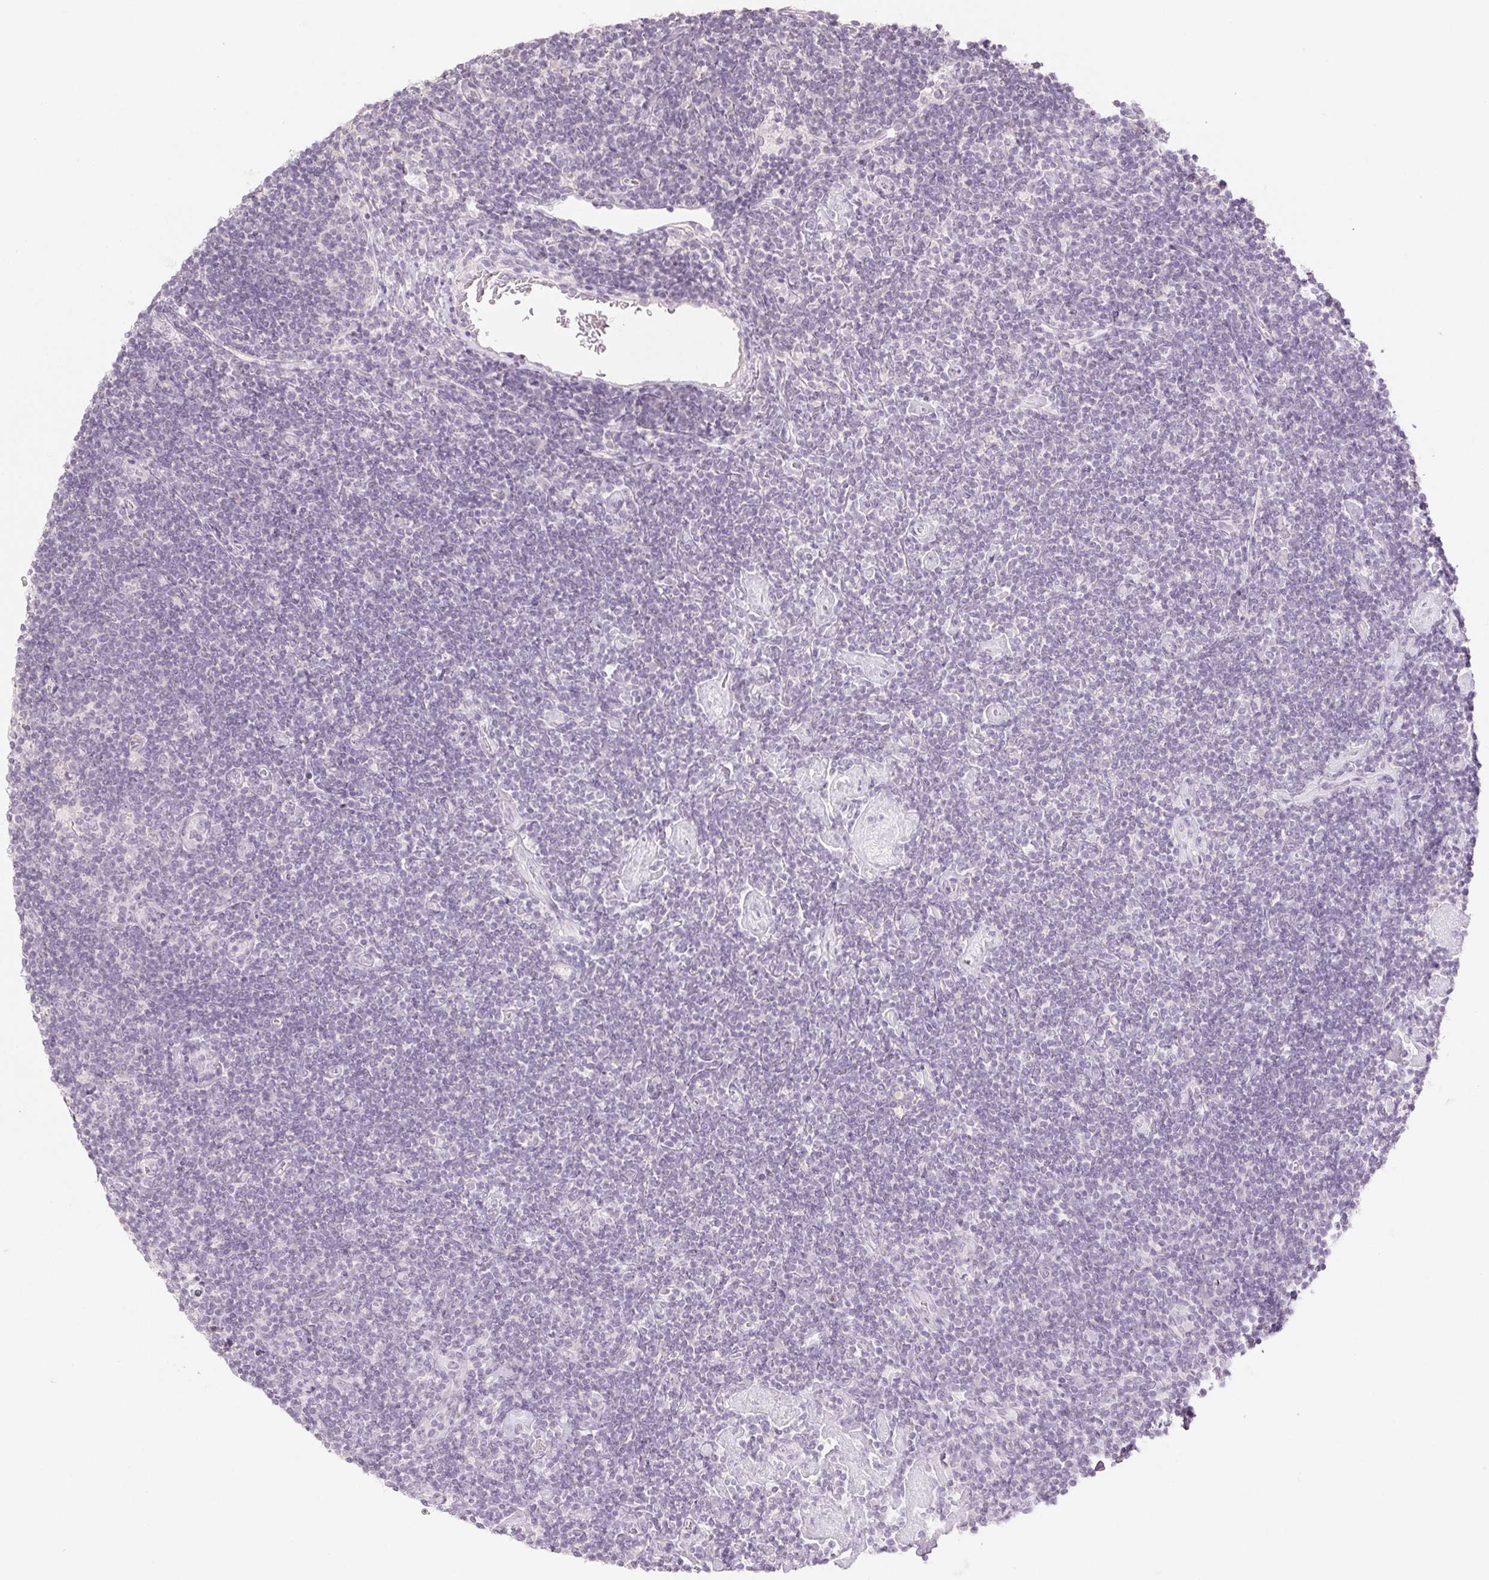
{"staining": {"intensity": "negative", "quantity": "none", "location": "none"}, "tissue": "lymphoma", "cell_type": "Tumor cells", "image_type": "cancer", "snomed": [{"axis": "morphology", "description": "Hodgkin's disease, NOS"}, {"axis": "topography", "description": "Lymph node"}], "caption": "Human Hodgkin's disease stained for a protein using IHC reveals no staining in tumor cells.", "gene": "PI3", "patient": {"sex": "male", "age": 40}}